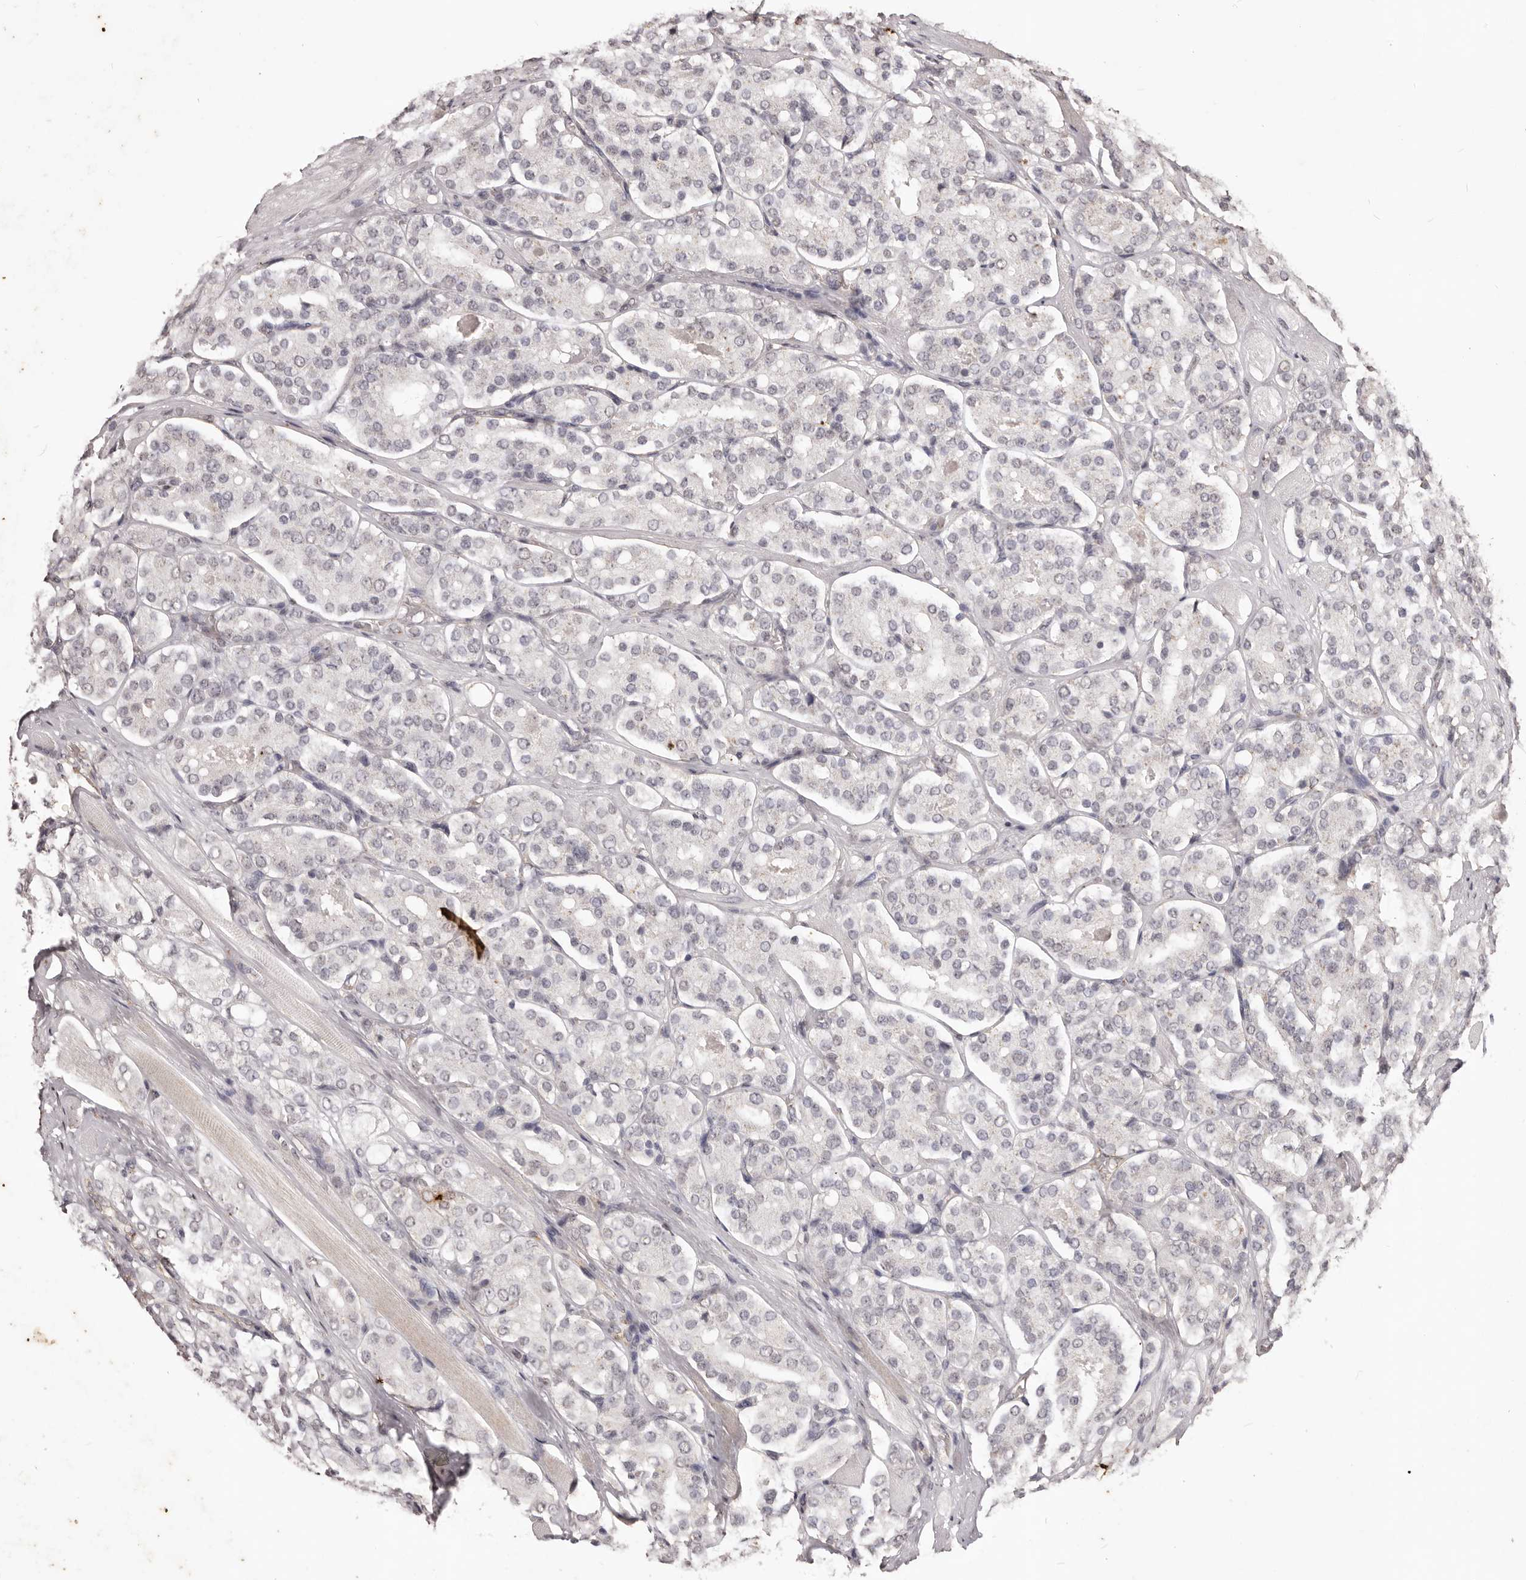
{"staining": {"intensity": "negative", "quantity": "none", "location": "none"}, "tissue": "prostate cancer", "cell_type": "Tumor cells", "image_type": "cancer", "snomed": [{"axis": "morphology", "description": "Adenocarcinoma, High grade"}, {"axis": "topography", "description": "Prostate"}], "caption": "High power microscopy photomicrograph of an immunohistochemistry histopathology image of high-grade adenocarcinoma (prostate), revealing no significant positivity in tumor cells.", "gene": "RPS6KA5", "patient": {"sex": "male", "age": 65}}